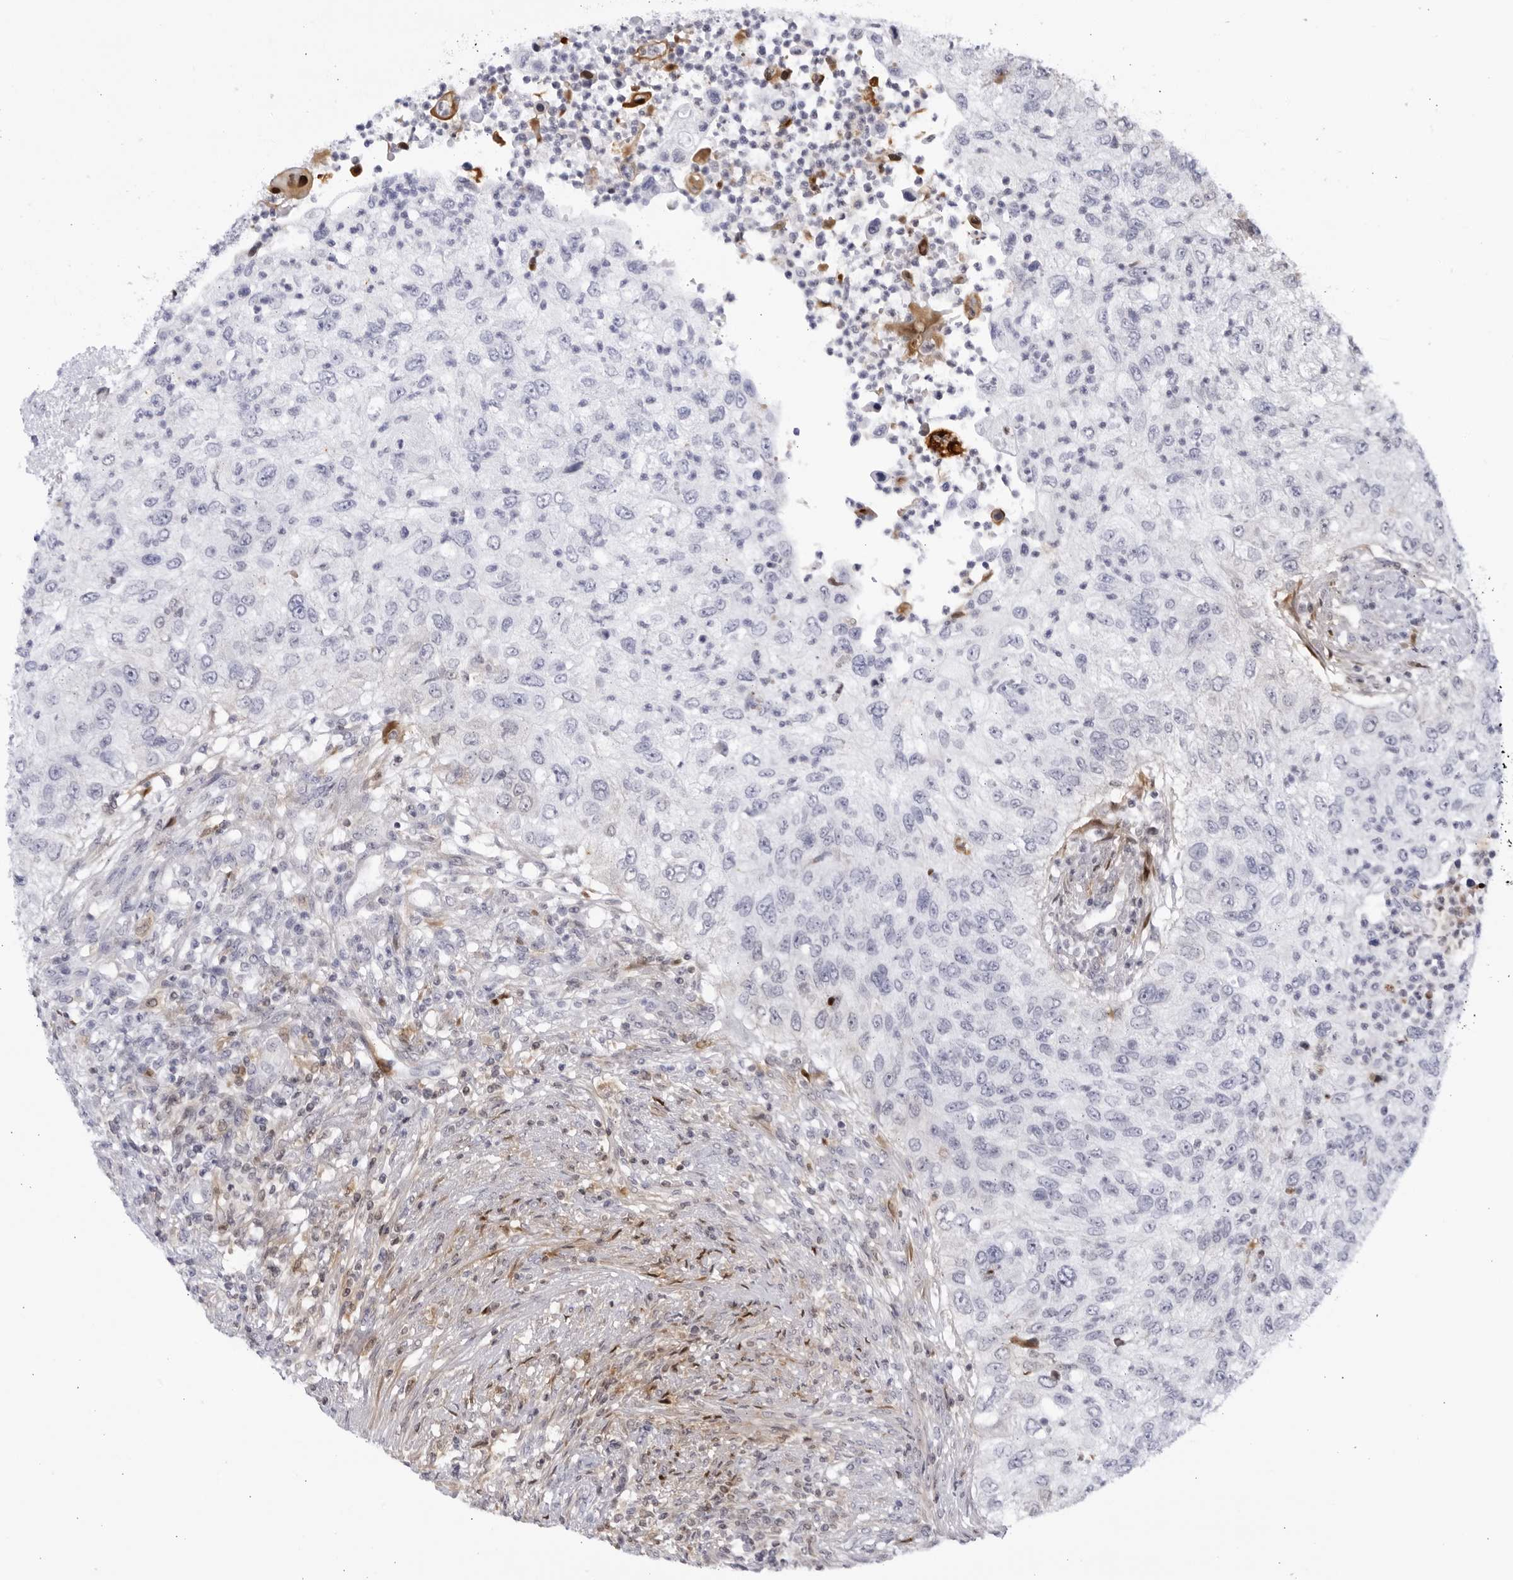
{"staining": {"intensity": "negative", "quantity": "none", "location": "none"}, "tissue": "urothelial cancer", "cell_type": "Tumor cells", "image_type": "cancer", "snomed": [{"axis": "morphology", "description": "Urothelial carcinoma, High grade"}, {"axis": "topography", "description": "Urinary bladder"}], "caption": "Immunohistochemistry of human high-grade urothelial carcinoma demonstrates no expression in tumor cells.", "gene": "CNBD1", "patient": {"sex": "female", "age": 60}}